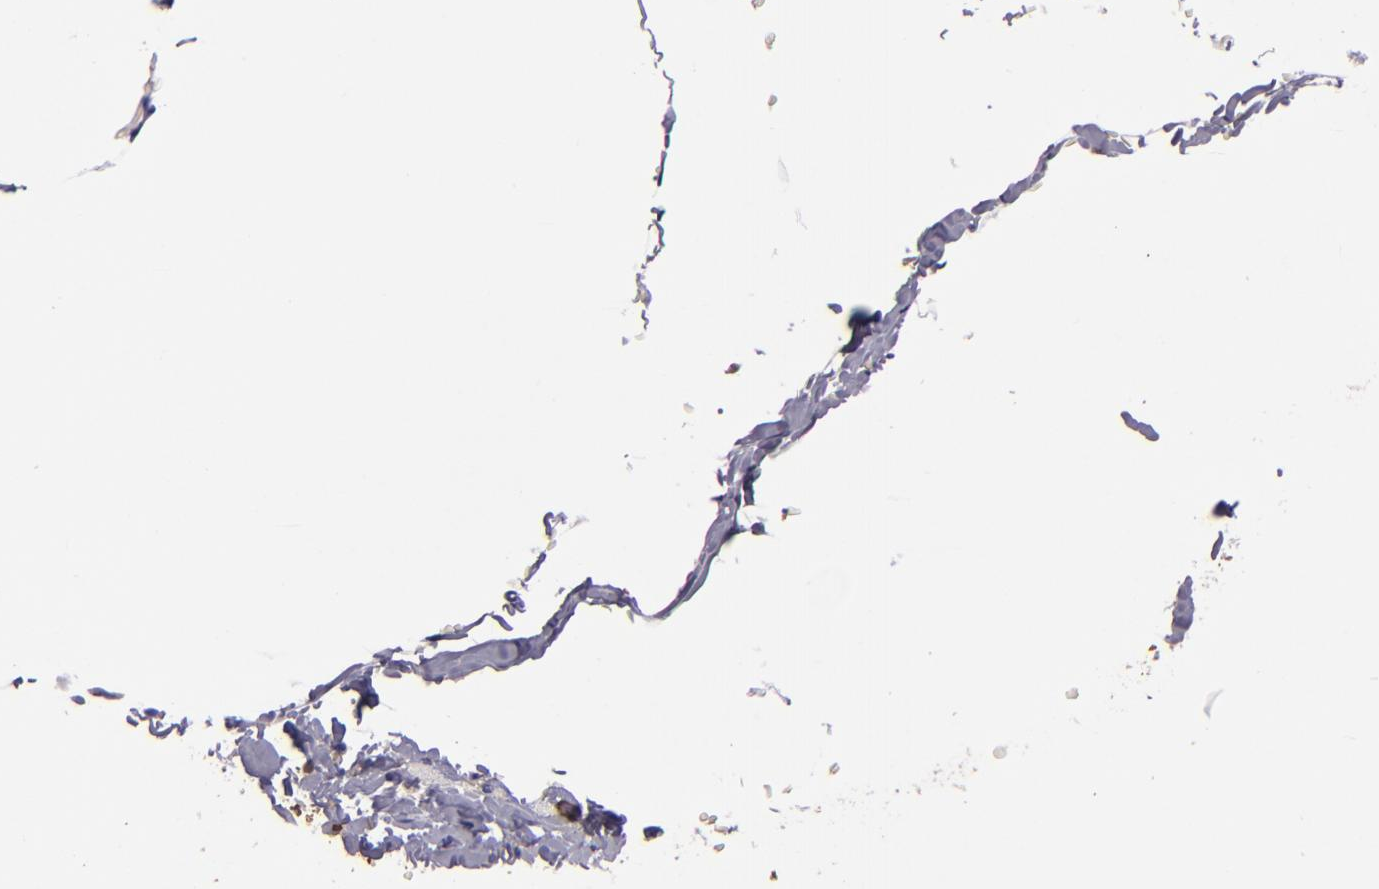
{"staining": {"intensity": "negative", "quantity": "none", "location": "none"}, "tissue": "skeletal muscle", "cell_type": "Myocytes", "image_type": "normal", "snomed": [{"axis": "morphology", "description": "Normal tissue, NOS"}, {"axis": "topography", "description": "Skeletal muscle"}], "caption": "Immunohistochemical staining of unremarkable skeletal muscle exhibits no significant positivity in myocytes.", "gene": "CD9", "patient": {"sex": "male", "age": 62}}